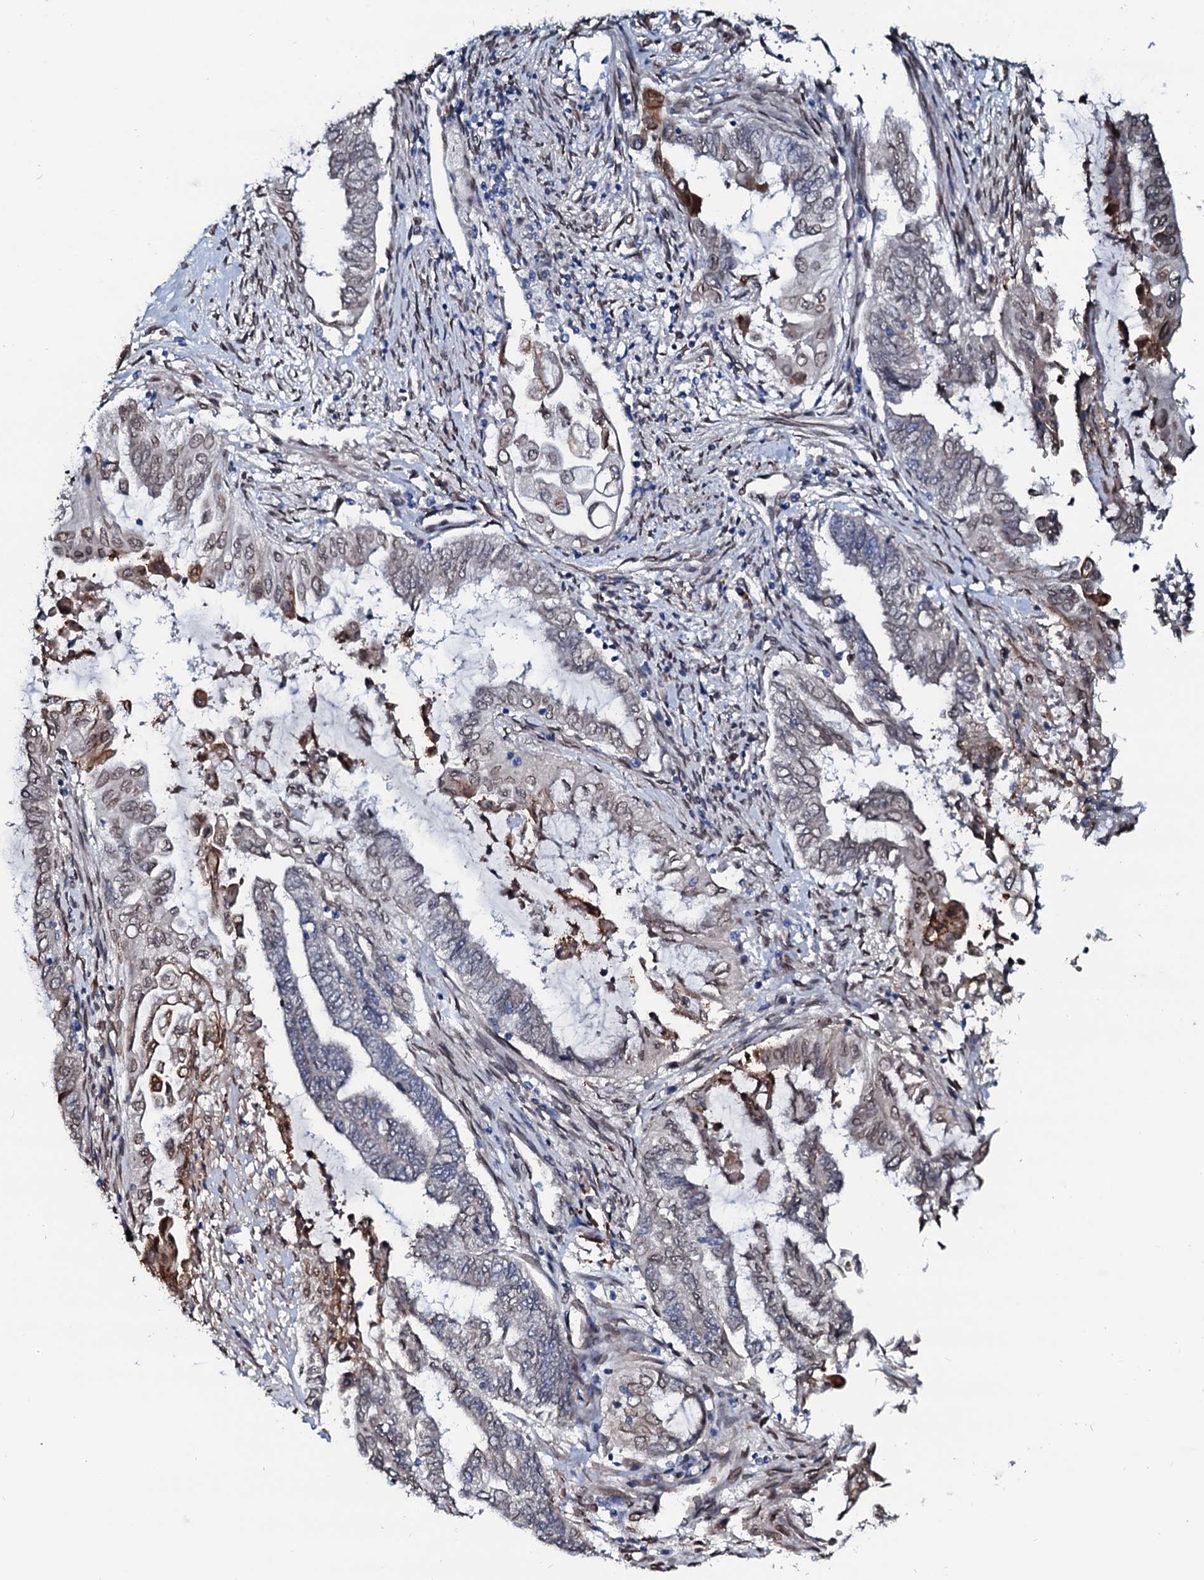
{"staining": {"intensity": "negative", "quantity": "none", "location": "none"}, "tissue": "endometrial cancer", "cell_type": "Tumor cells", "image_type": "cancer", "snomed": [{"axis": "morphology", "description": "Adenocarcinoma, NOS"}, {"axis": "topography", "description": "Uterus"}, {"axis": "topography", "description": "Endometrium"}], "caption": "Adenocarcinoma (endometrial) stained for a protein using immunohistochemistry (IHC) demonstrates no staining tumor cells.", "gene": "NRP2", "patient": {"sex": "female", "age": 70}}